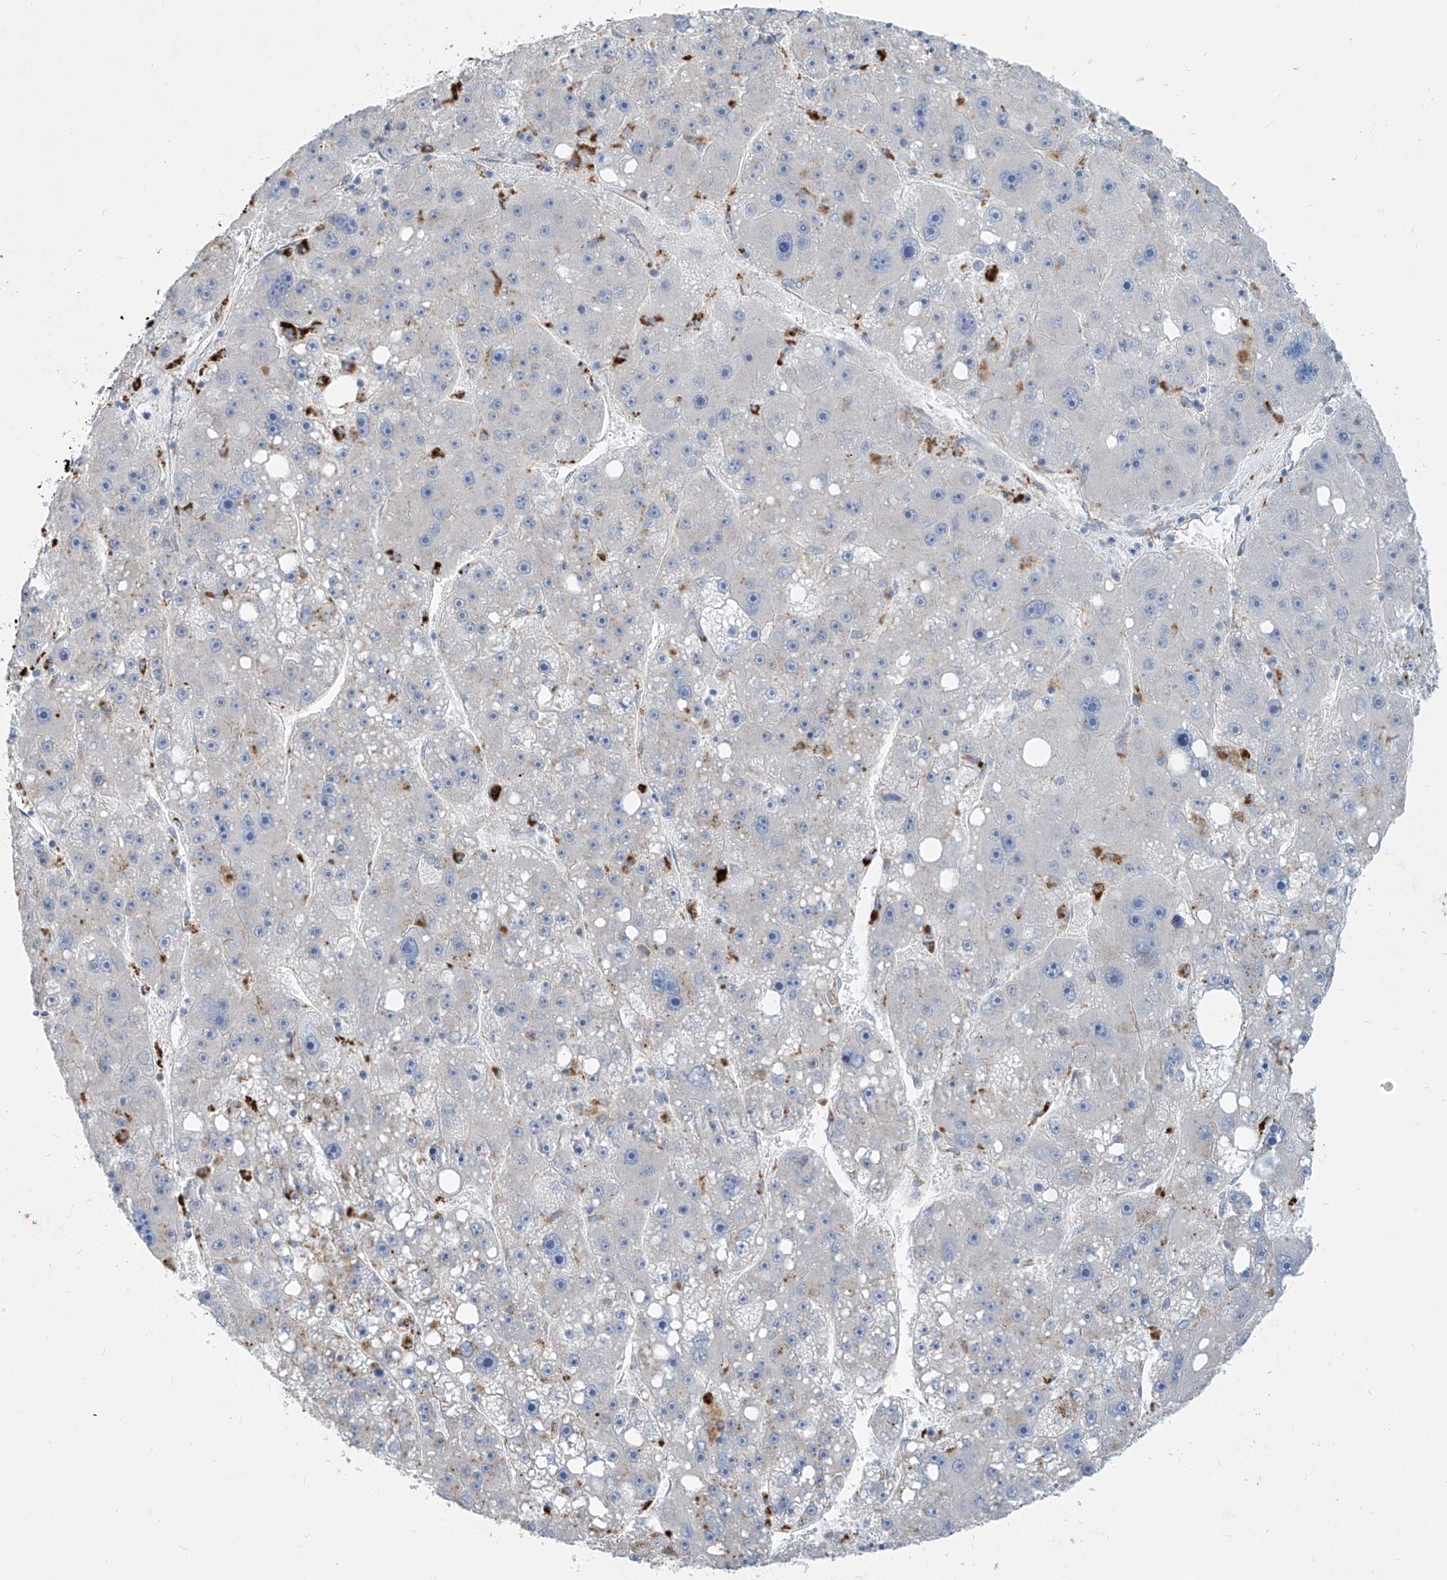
{"staining": {"intensity": "negative", "quantity": "none", "location": "none"}, "tissue": "liver cancer", "cell_type": "Tumor cells", "image_type": "cancer", "snomed": [{"axis": "morphology", "description": "Carcinoma, Hepatocellular, NOS"}, {"axis": "topography", "description": "Liver"}], "caption": "High magnification brightfield microscopy of liver cancer (hepatocellular carcinoma) stained with DAB (brown) and counterstained with hematoxylin (blue): tumor cells show no significant expression.", "gene": "KRTAP25-1", "patient": {"sex": "female", "age": 61}}